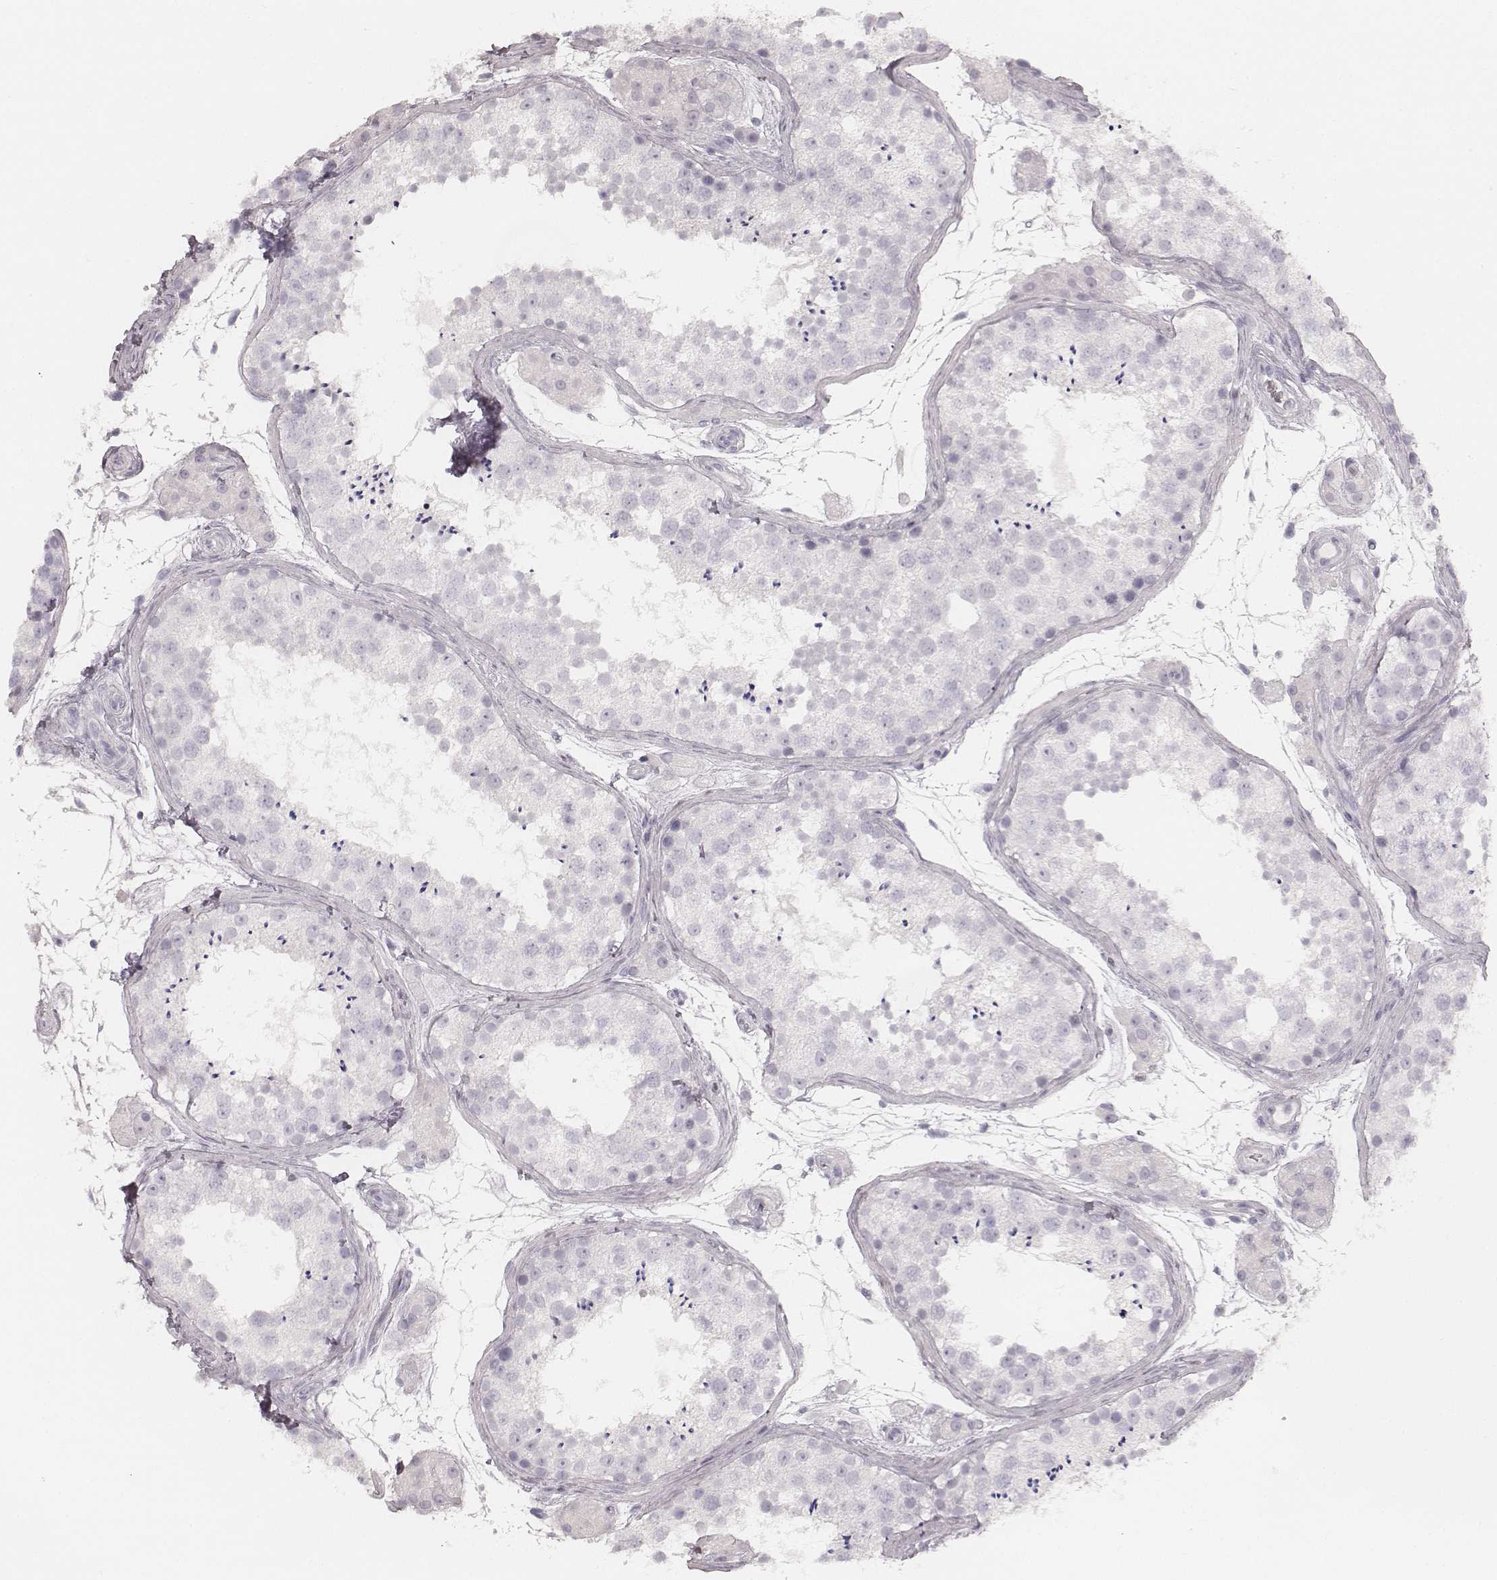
{"staining": {"intensity": "negative", "quantity": "none", "location": "none"}, "tissue": "testis", "cell_type": "Cells in seminiferous ducts", "image_type": "normal", "snomed": [{"axis": "morphology", "description": "Normal tissue, NOS"}, {"axis": "topography", "description": "Testis"}], "caption": "Immunohistochemistry (IHC) micrograph of benign testis stained for a protein (brown), which demonstrates no positivity in cells in seminiferous ducts. The staining was performed using DAB (3,3'-diaminobenzidine) to visualize the protein expression in brown, while the nuclei were stained in blue with hematoxylin (Magnification: 20x).", "gene": "KRT72", "patient": {"sex": "male", "age": 41}}